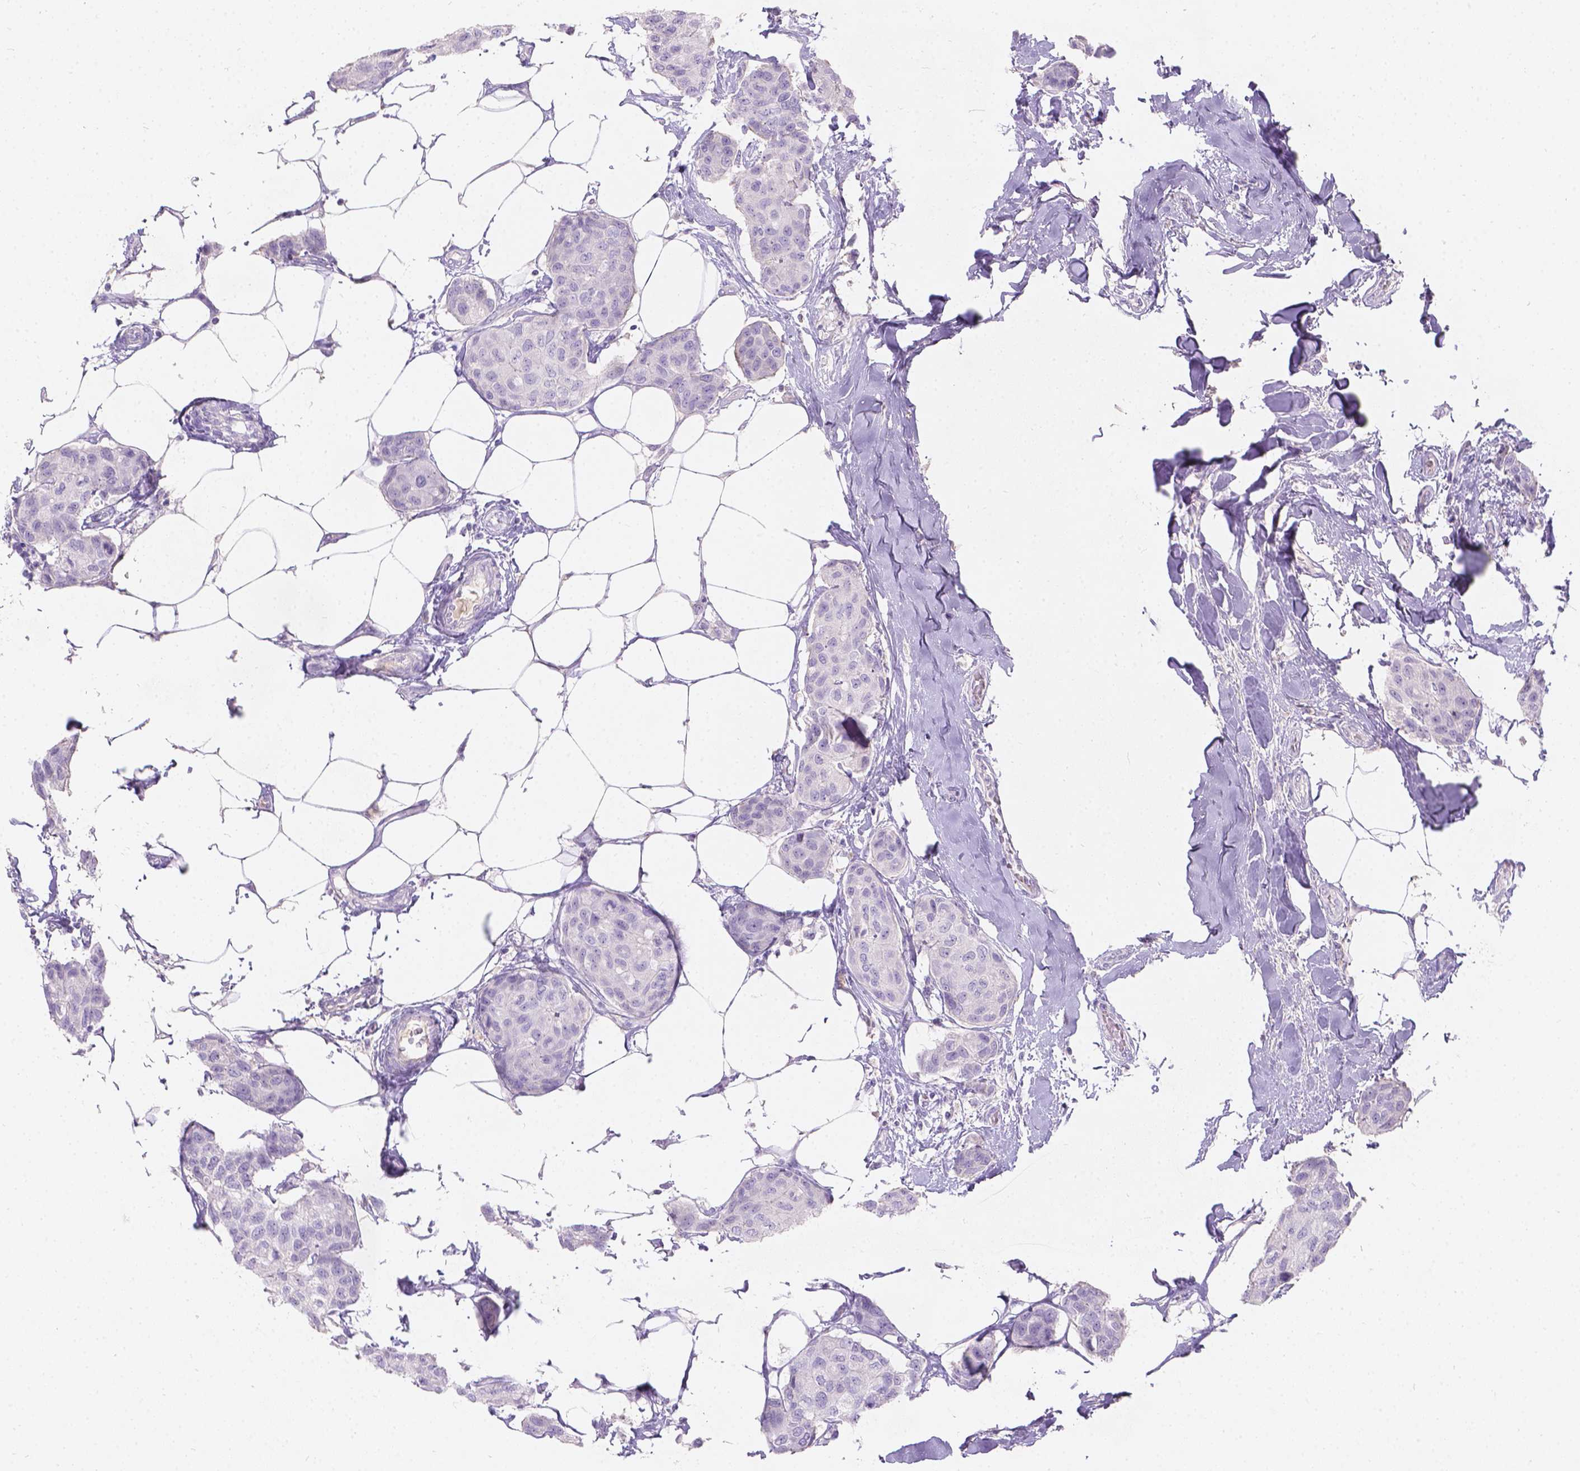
{"staining": {"intensity": "negative", "quantity": "none", "location": "none"}, "tissue": "breast cancer", "cell_type": "Tumor cells", "image_type": "cancer", "snomed": [{"axis": "morphology", "description": "Duct carcinoma"}, {"axis": "topography", "description": "Breast"}], "caption": "Immunohistochemistry of invasive ductal carcinoma (breast) exhibits no positivity in tumor cells. (Immunohistochemistry, brightfield microscopy, high magnification).", "gene": "GAL3ST2", "patient": {"sex": "female", "age": 80}}